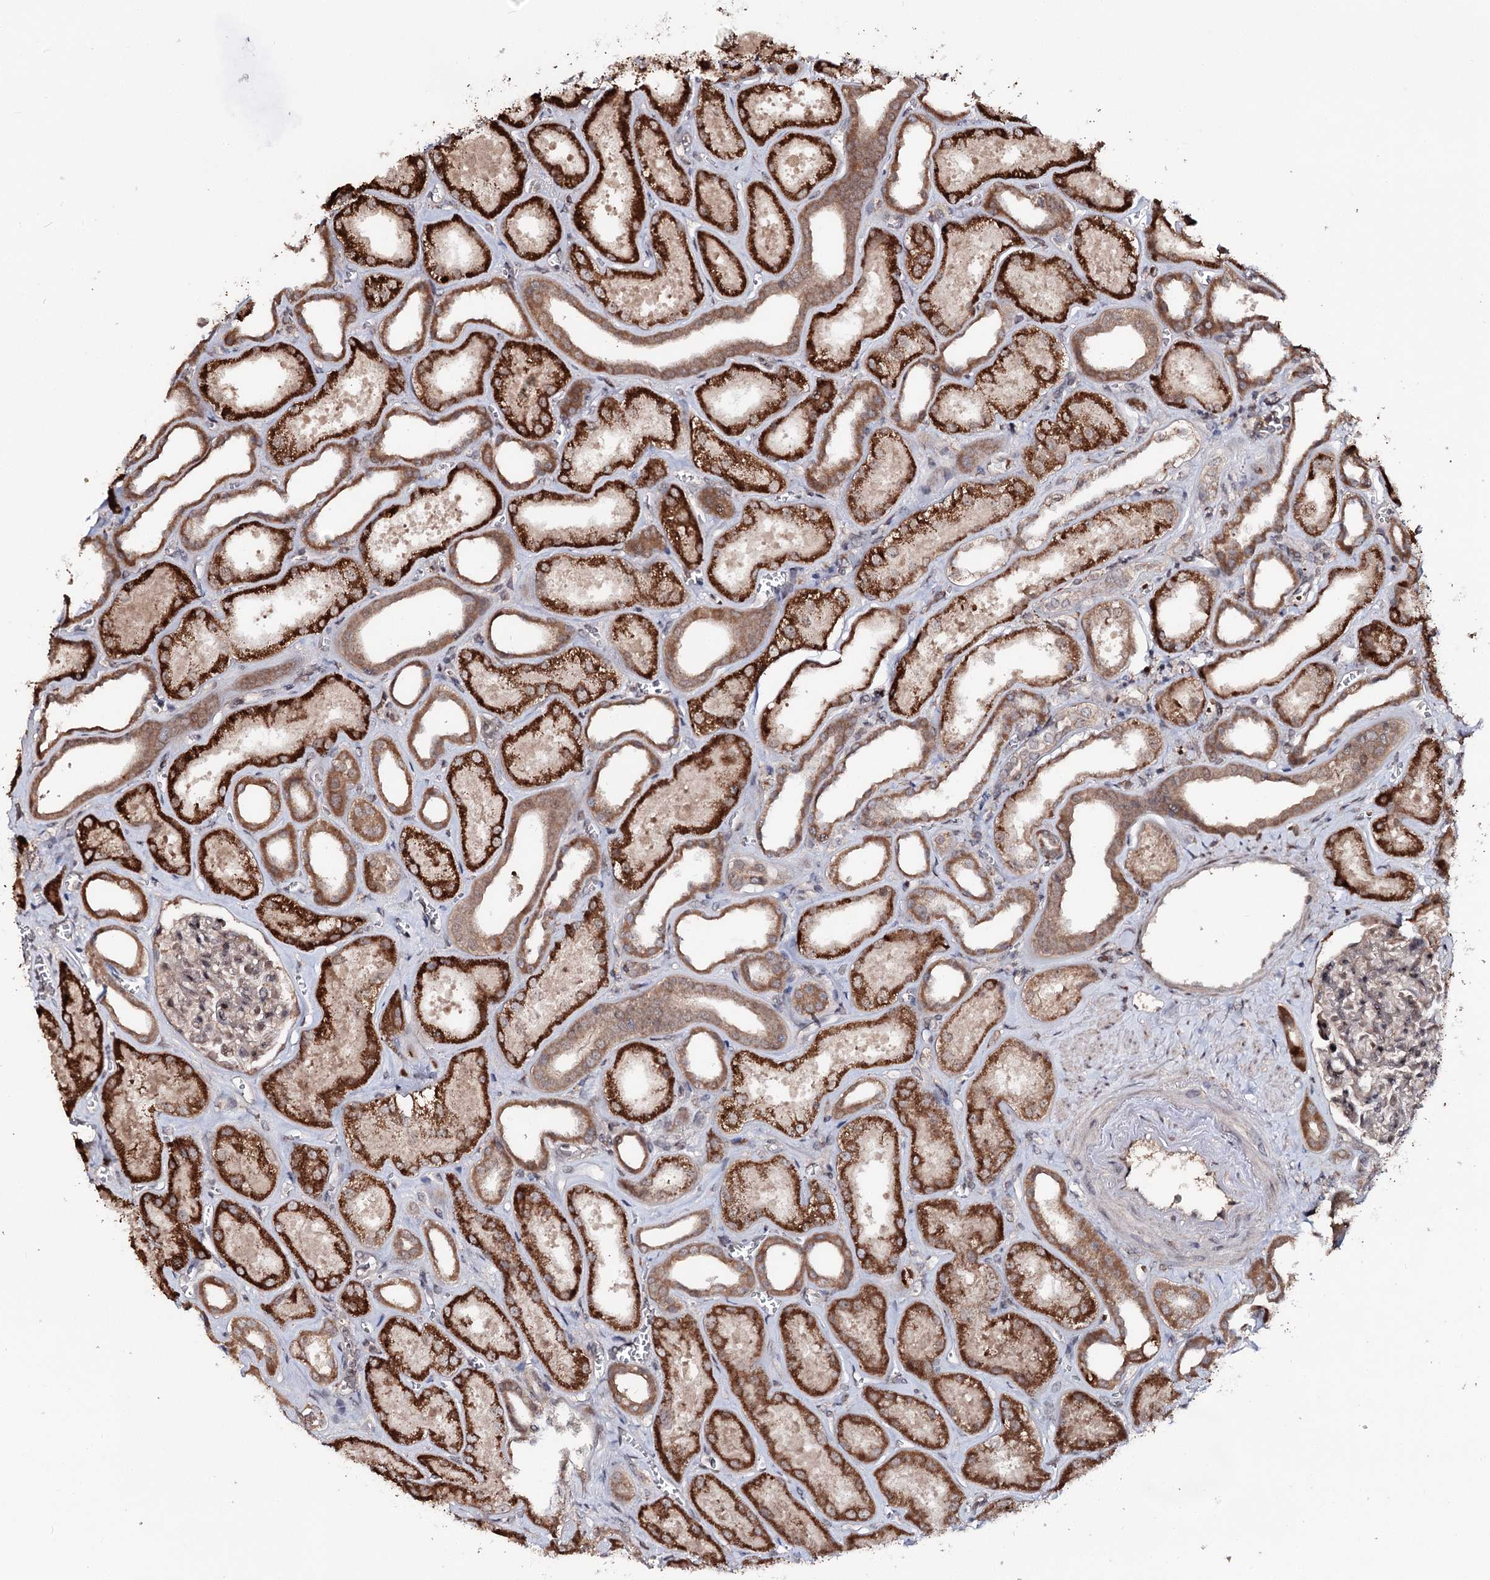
{"staining": {"intensity": "weak", "quantity": "<25%", "location": "cytoplasmic/membranous"}, "tissue": "kidney", "cell_type": "Cells in glomeruli", "image_type": "normal", "snomed": [{"axis": "morphology", "description": "Normal tissue, NOS"}, {"axis": "morphology", "description": "Adenocarcinoma, NOS"}, {"axis": "topography", "description": "Kidney"}], "caption": "Immunohistochemistry of normal kidney reveals no positivity in cells in glomeruli.", "gene": "MSANTD2", "patient": {"sex": "female", "age": 68}}